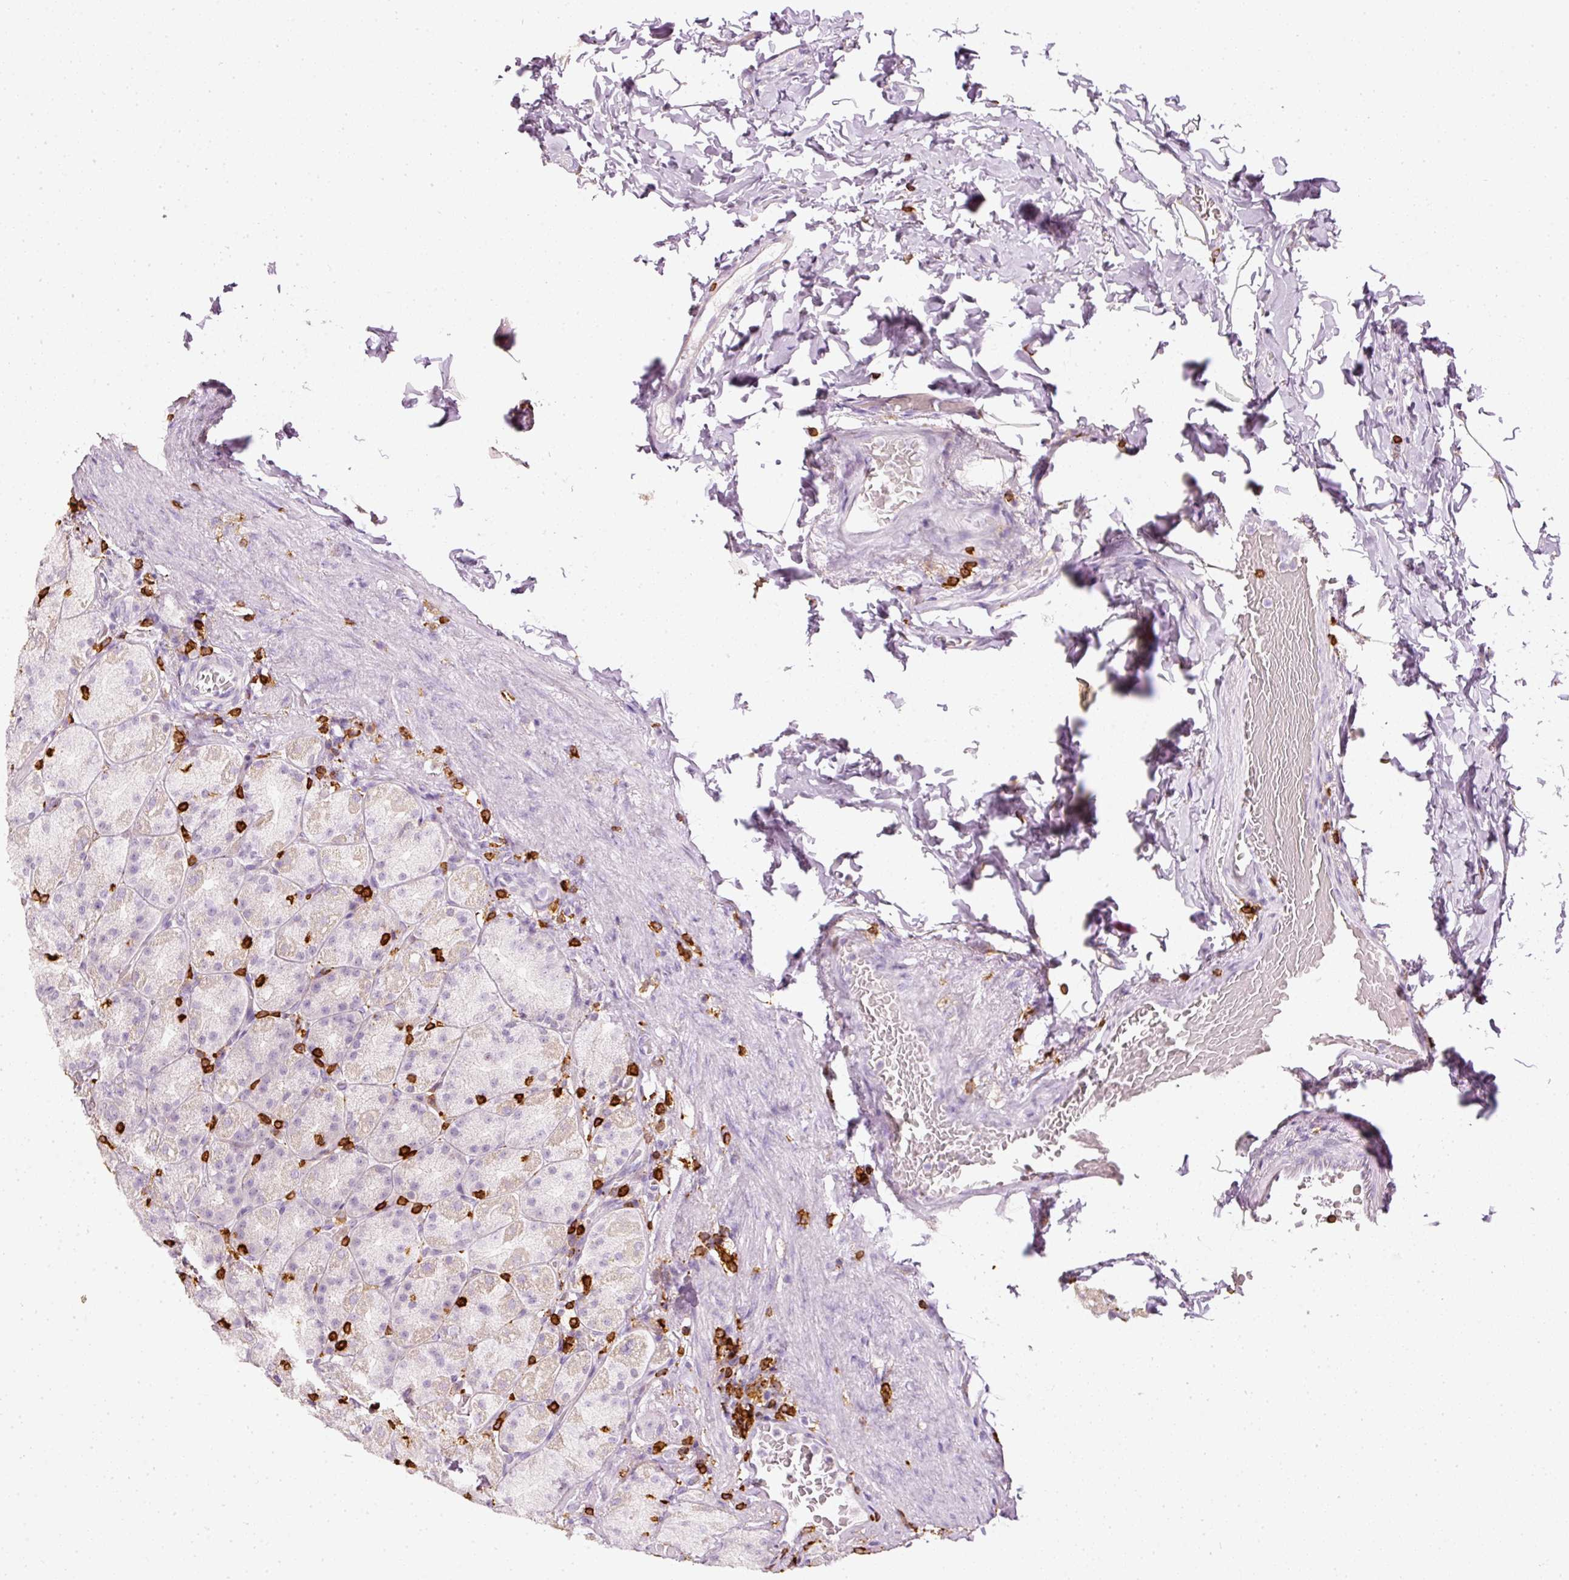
{"staining": {"intensity": "negative", "quantity": "none", "location": "none"}, "tissue": "stomach", "cell_type": "Glandular cells", "image_type": "normal", "snomed": [{"axis": "morphology", "description": "Normal tissue, NOS"}, {"axis": "topography", "description": "Stomach, upper"}, {"axis": "topography", "description": "Stomach"}], "caption": "A high-resolution histopathology image shows immunohistochemistry (IHC) staining of normal stomach, which reveals no significant expression in glandular cells. The staining is performed using DAB (3,3'-diaminobenzidine) brown chromogen with nuclei counter-stained in using hematoxylin.", "gene": "EVL", "patient": {"sex": "male", "age": 68}}